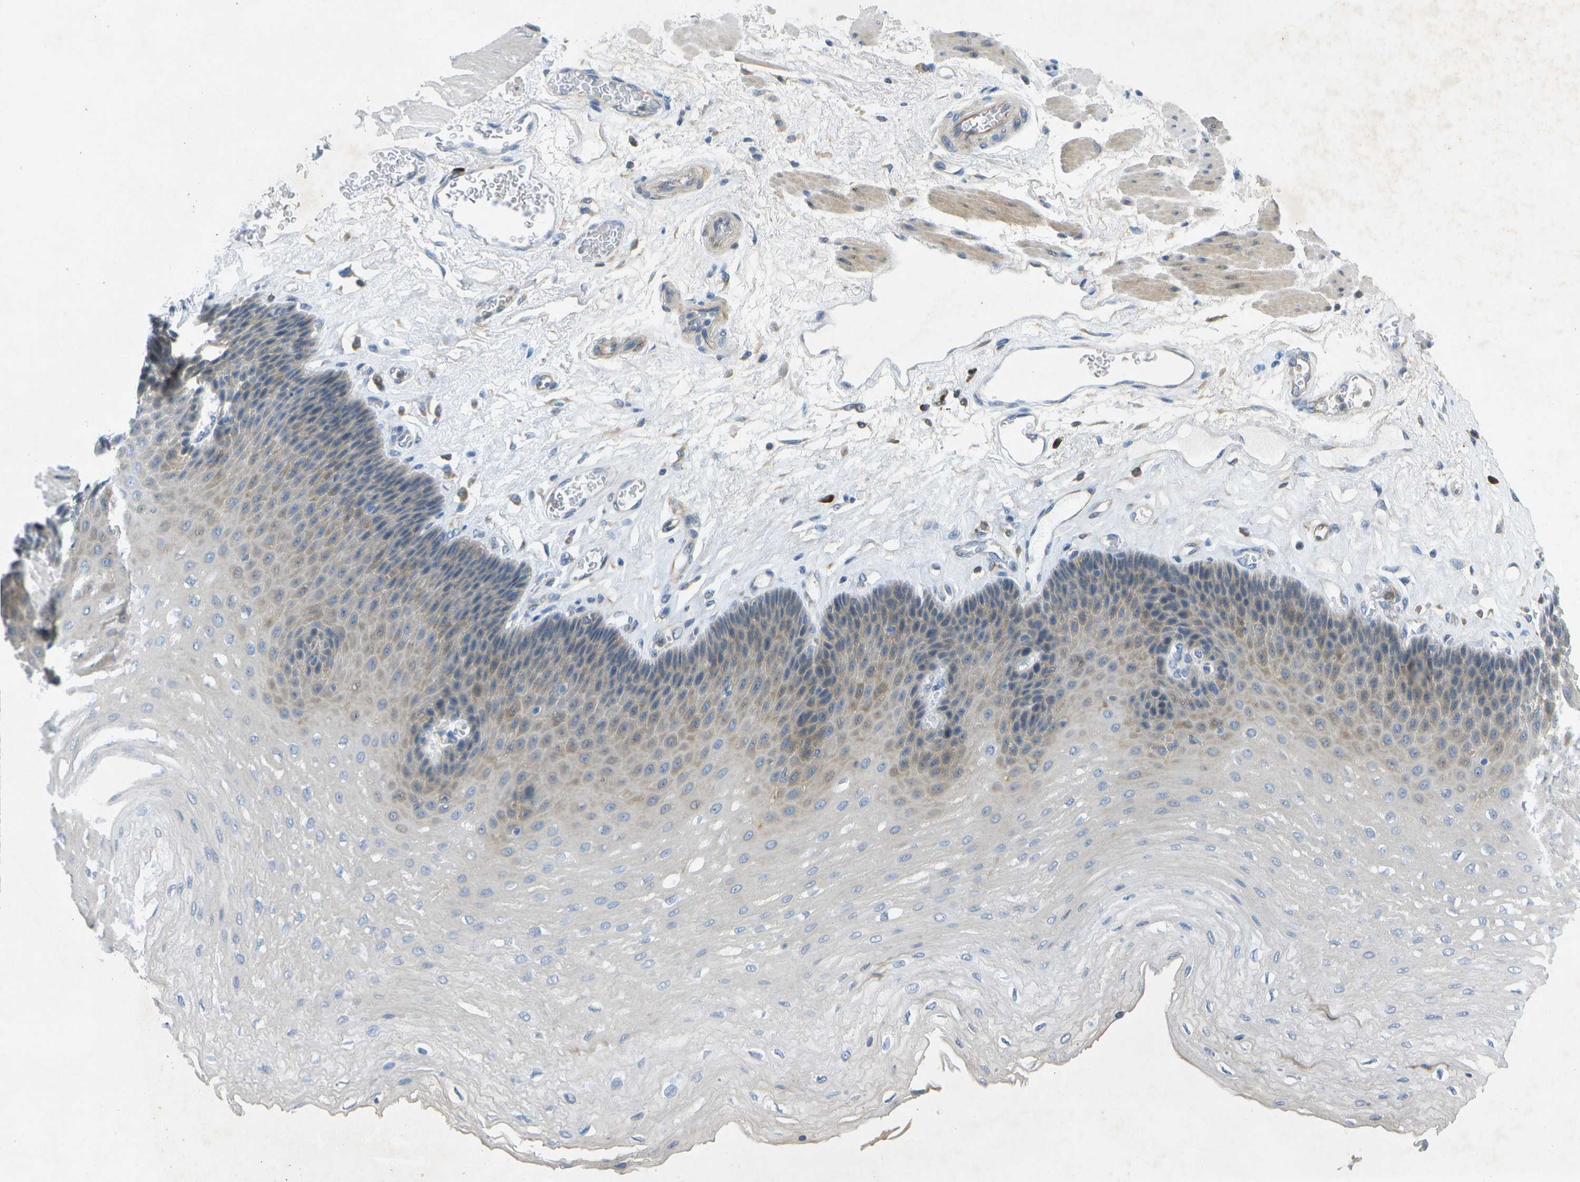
{"staining": {"intensity": "weak", "quantity": "<25%", "location": "cytoplasmic/membranous"}, "tissue": "esophagus", "cell_type": "Squamous epithelial cells", "image_type": "normal", "snomed": [{"axis": "morphology", "description": "Normal tissue, NOS"}, {"axis": "topography", "description": "Esophagus"}], "caption": "There is no significant staining in squamous epithelial cells of esophagus. (DAB immunohistochemistry (IHC) with hematoxylin counter stain).", "gene": "WNK2", "patient": {"sex": "female", "age": 72}}